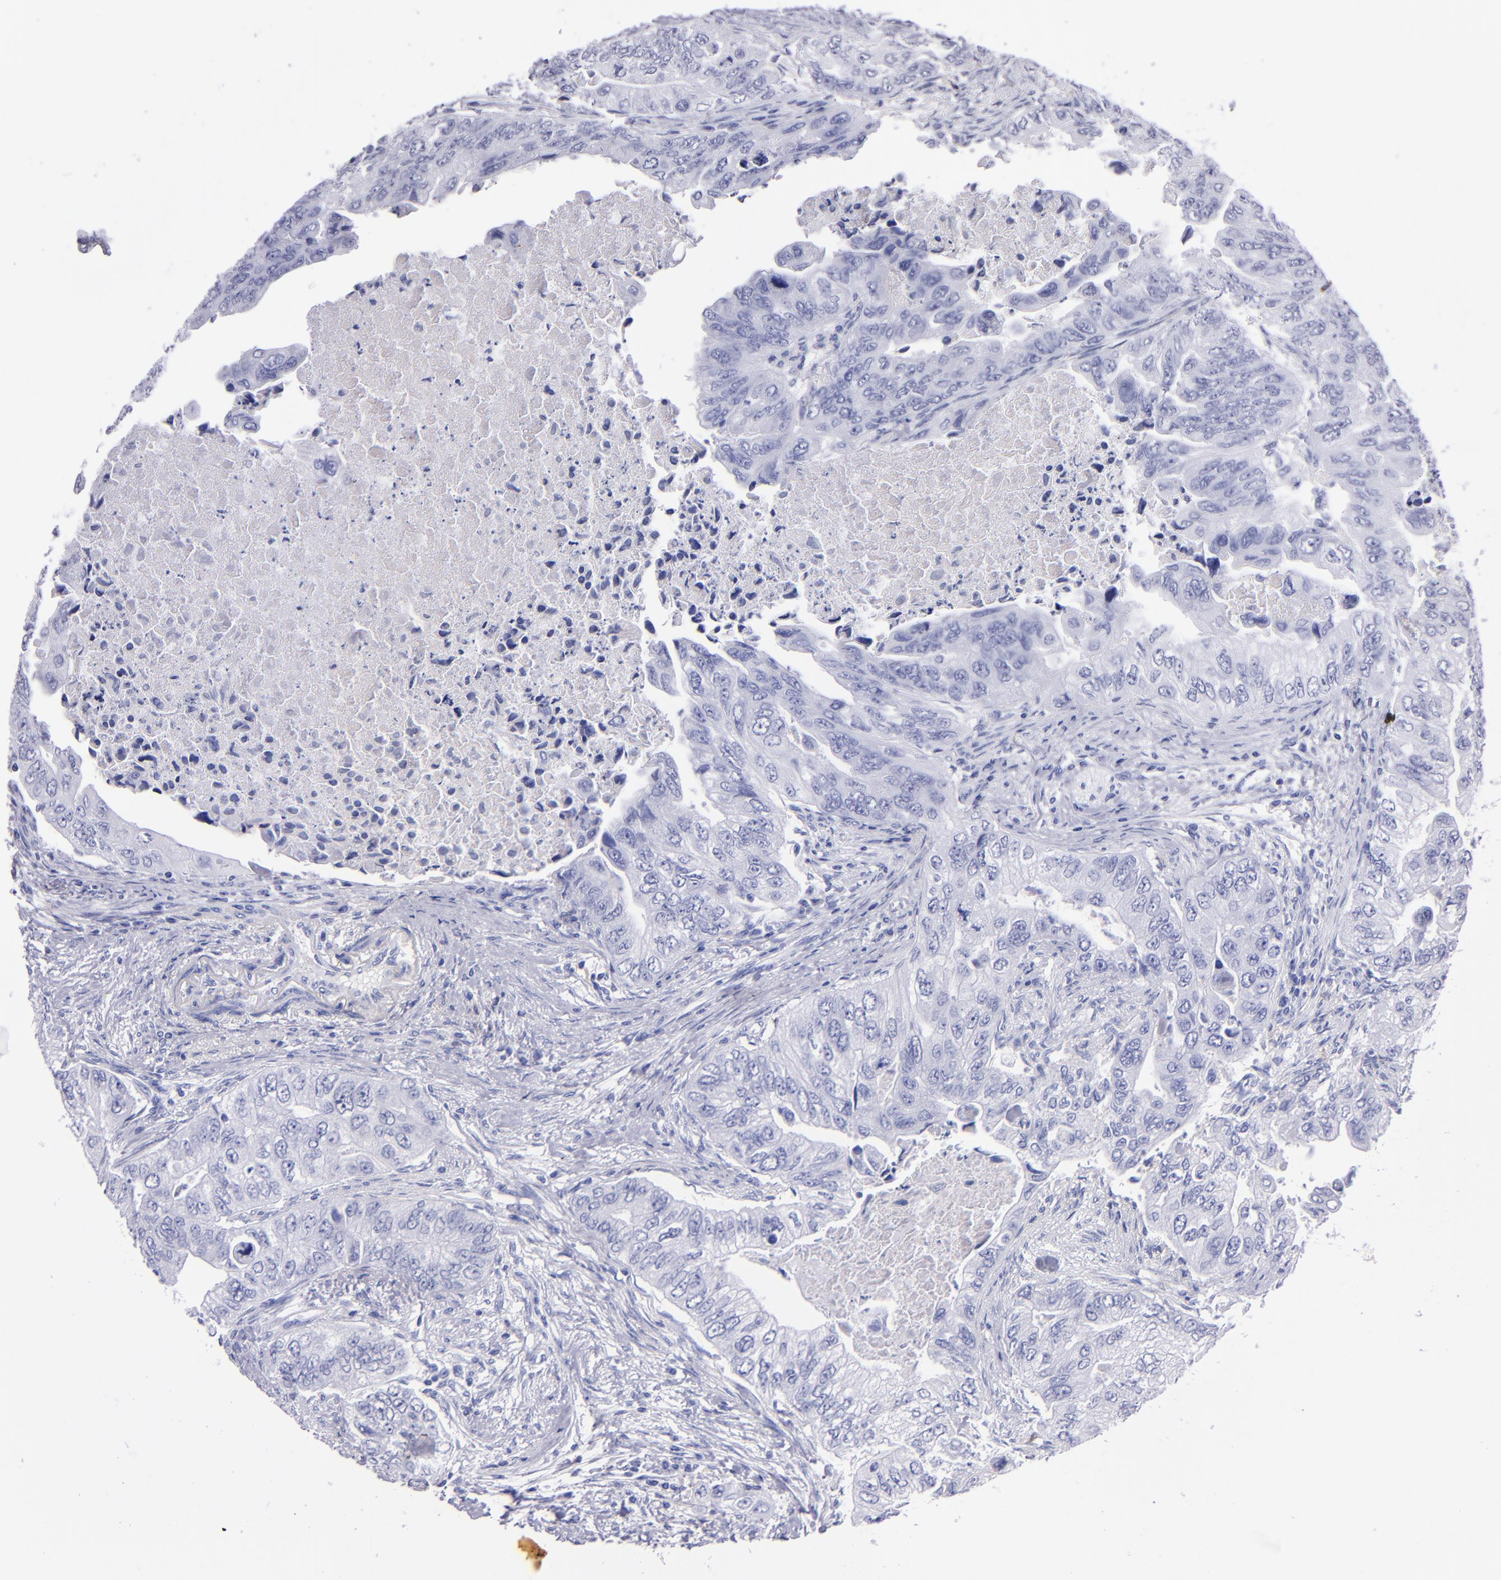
{"staining": {"intensity": "negative", "quantity": "none", "location": "none"}, "tissue": "colorectal cancer", "cell_type": "Tumor cells", "image_type": "cancer", "snomed": [{"axis": "morphology", "description": "Adenocarcinoma, NOS"}, {"axis": "topography", "description": "Colon"}], "caption": "Tumor cells are negative for protein expression in human colorectal adenocarcinoma.", "gene": "CR1", "patient": {"sex": "female", "age": 11}}